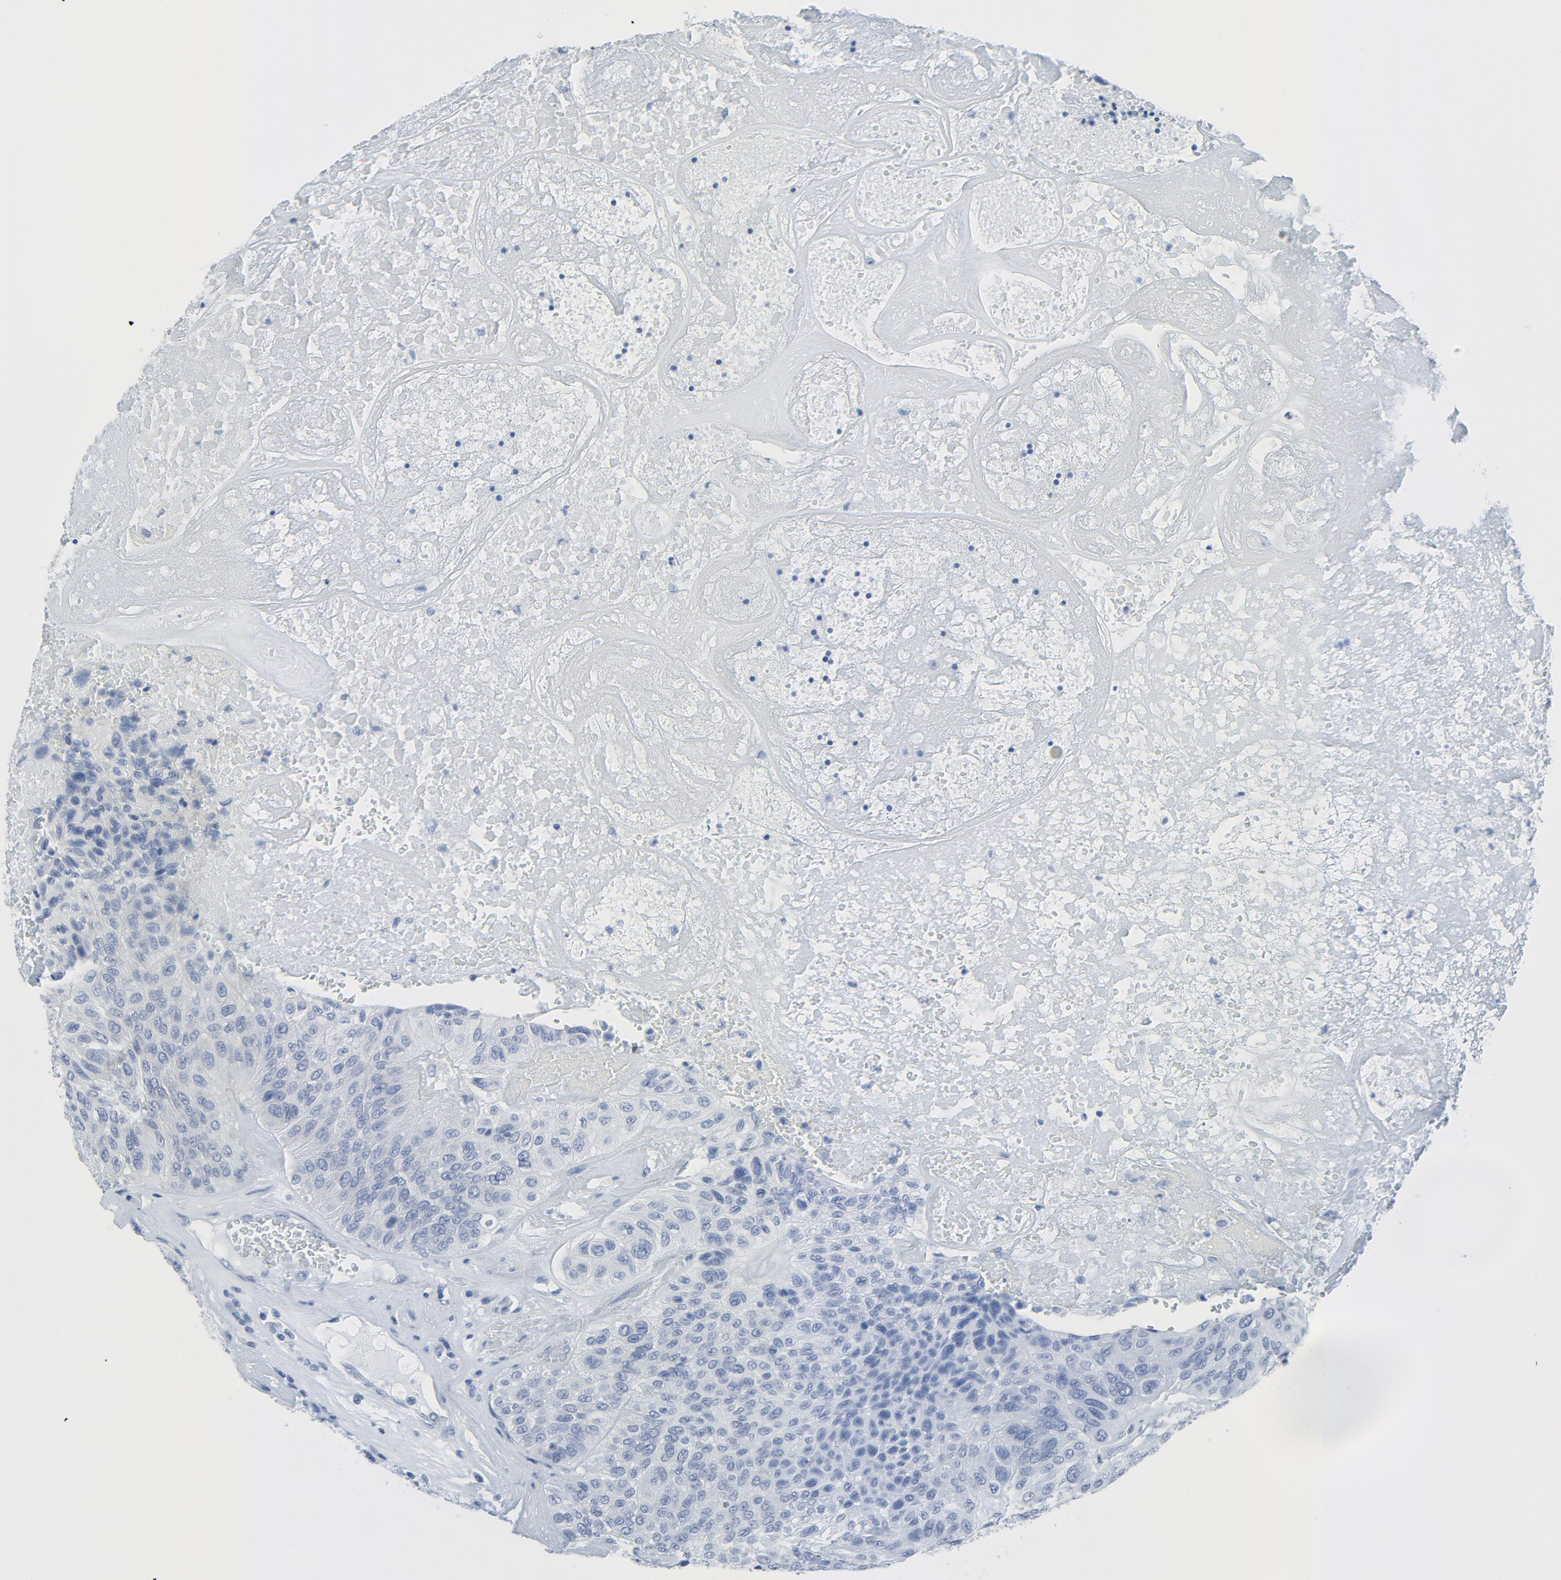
{"staining": {"intensity": "moderate", "quantity": ">75%", "location": "cytoplasmic/membranous"}, "tissue": "urothelial cancer", "cell_type": "Tumor cells", "image_type": "cancer", "snomed": [{"axis": "morphology", "description": "Urothelial carcinoma, High grade"}, {"axis": "topography", "description": "Urinary bladder"}], "caption": "Urothelial cancer tissue reveals moderate cytoplasmic/membranous positivity in about >75% of tumor cells, visualized by immunohistochemistry.", "gene": "TSG101", "patient": {"sex": "male", "age": 66}}